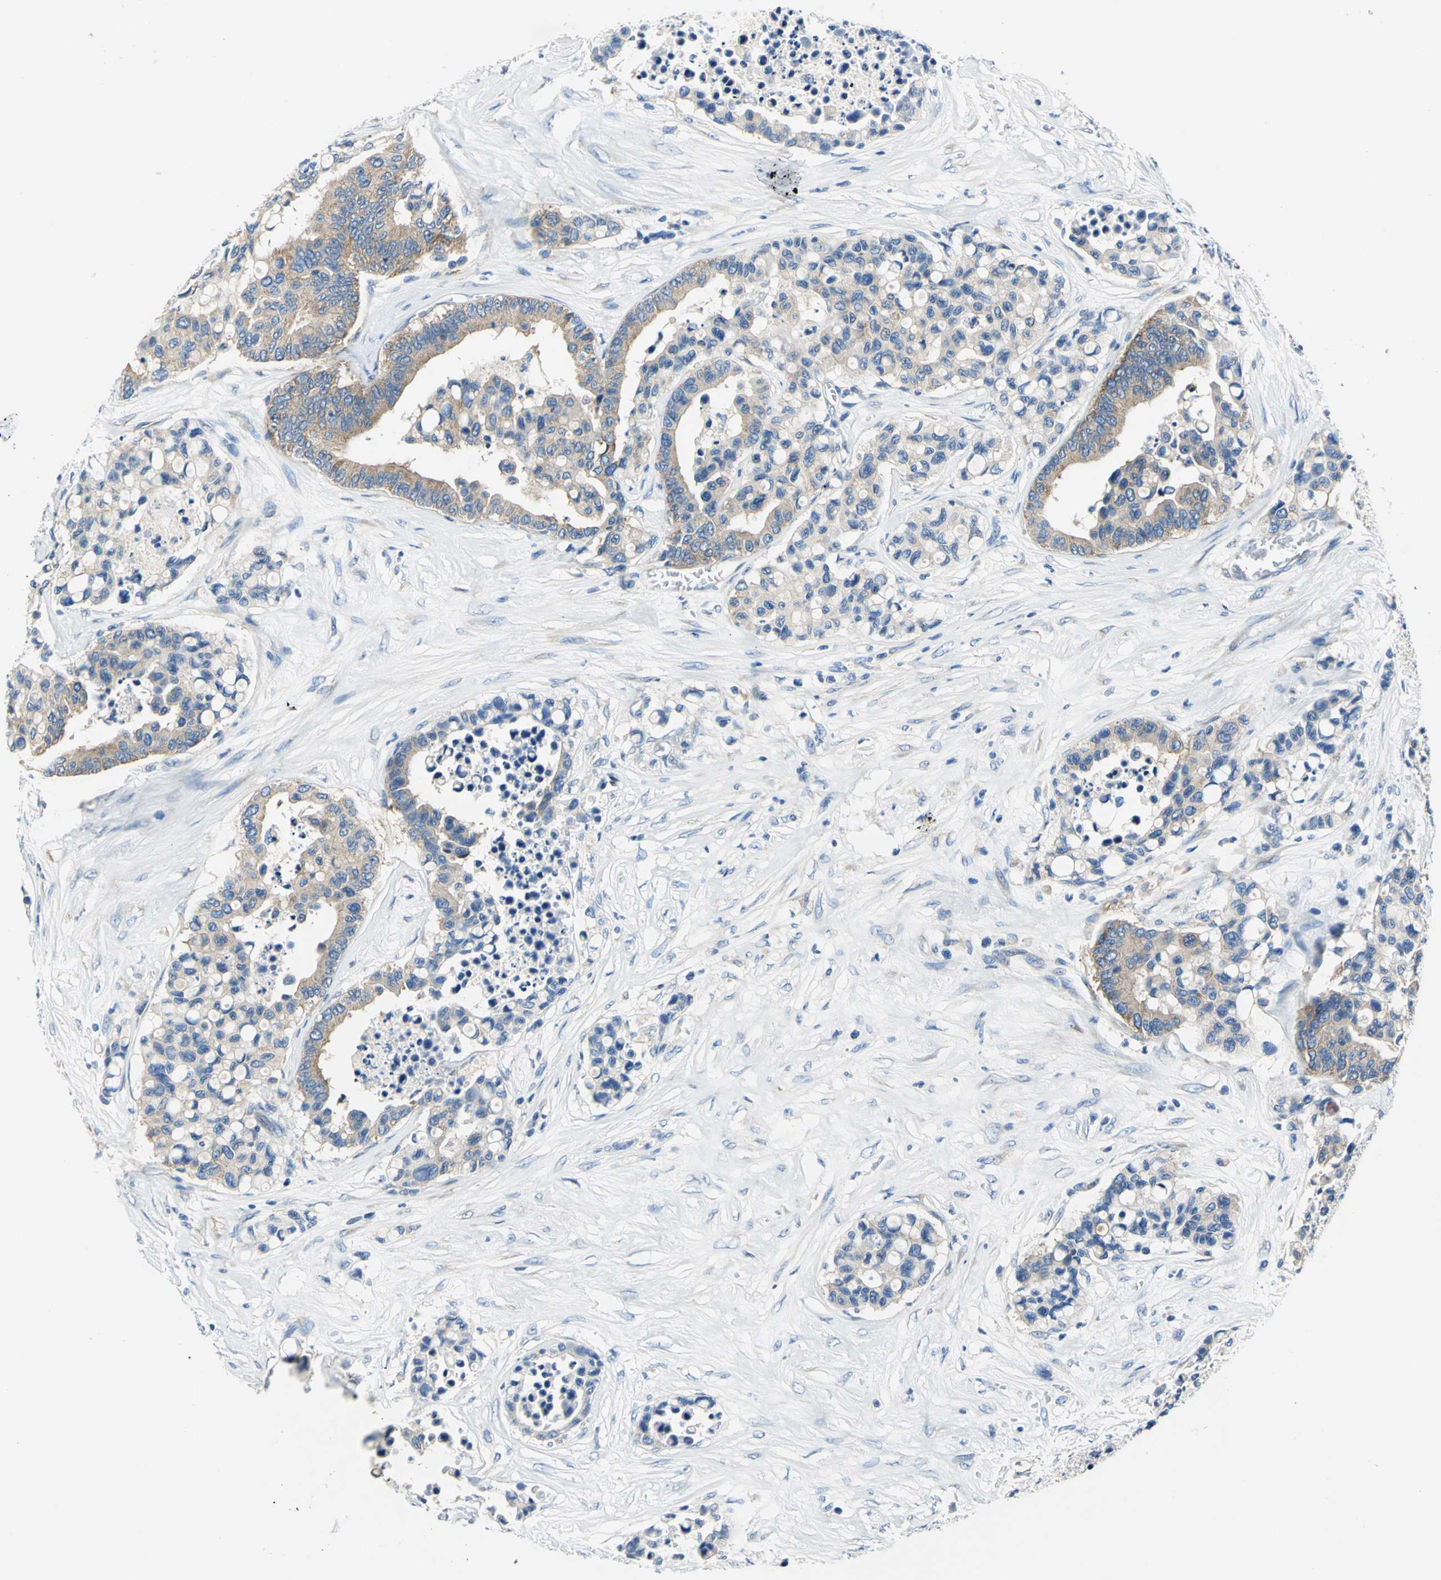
{"staining": {"intensity": "moderate", "quantity": ">75%", "location": "cytoplasmic/membranous"}, "tissue": "colorectal cancer", "cell_type": "Tumor cells", "image_type": "cancer", "snomed": [{"axis": "morphology", "description": "Adenocarcinoma, NOS"}, {"axis": "topography", "description": "Colon"}], "caption": "Brown immunohistochemical staining in colorectal cancer shows moderate cytoplasmic/membranous expression in approximately >75% of tumor cells.", "gene": "TRIM25", "patient": {"sex": "male", "age": 82}}